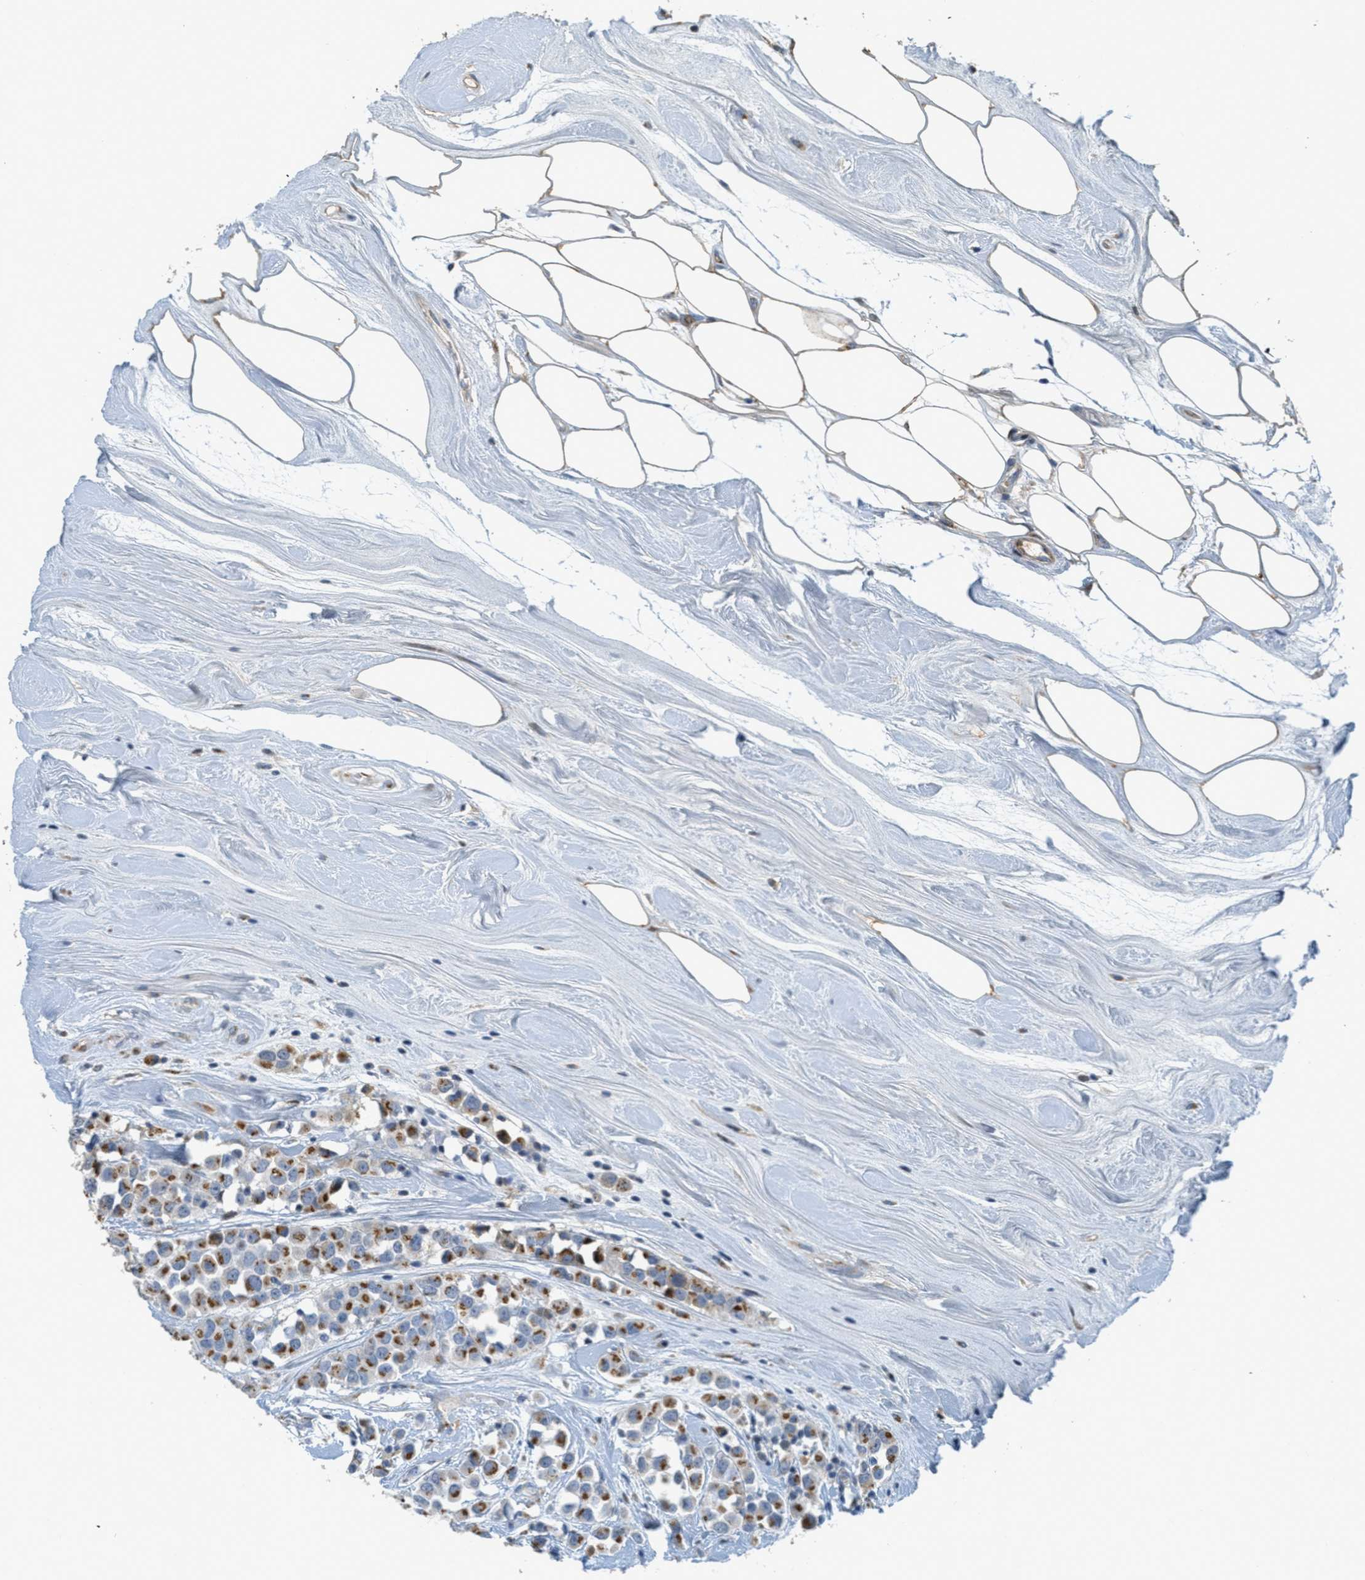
{"staining": {"intensity": "moderate", "quantity": ">75%", "location": "cytoplasmic/membranous"}, "tissue": "breast cancer", "cell_type": "Tumor cells", "image_type": "cancer", "snomed": [{"axis": "morphology", "description": "Duct carcinoma"}, {"axis": "topography", "description": "Breast"}], "caption": "Immunohistochemistry histopathology image of human breast infiltrating ductal carcinoma stained for a protein (brown), which exhibits medium levels of moderate cytoplasmic/membranous staining in about >75% of tumor cells.", "gene": "ZFPL1", "patient": {"sex": "female", "age": 61}}